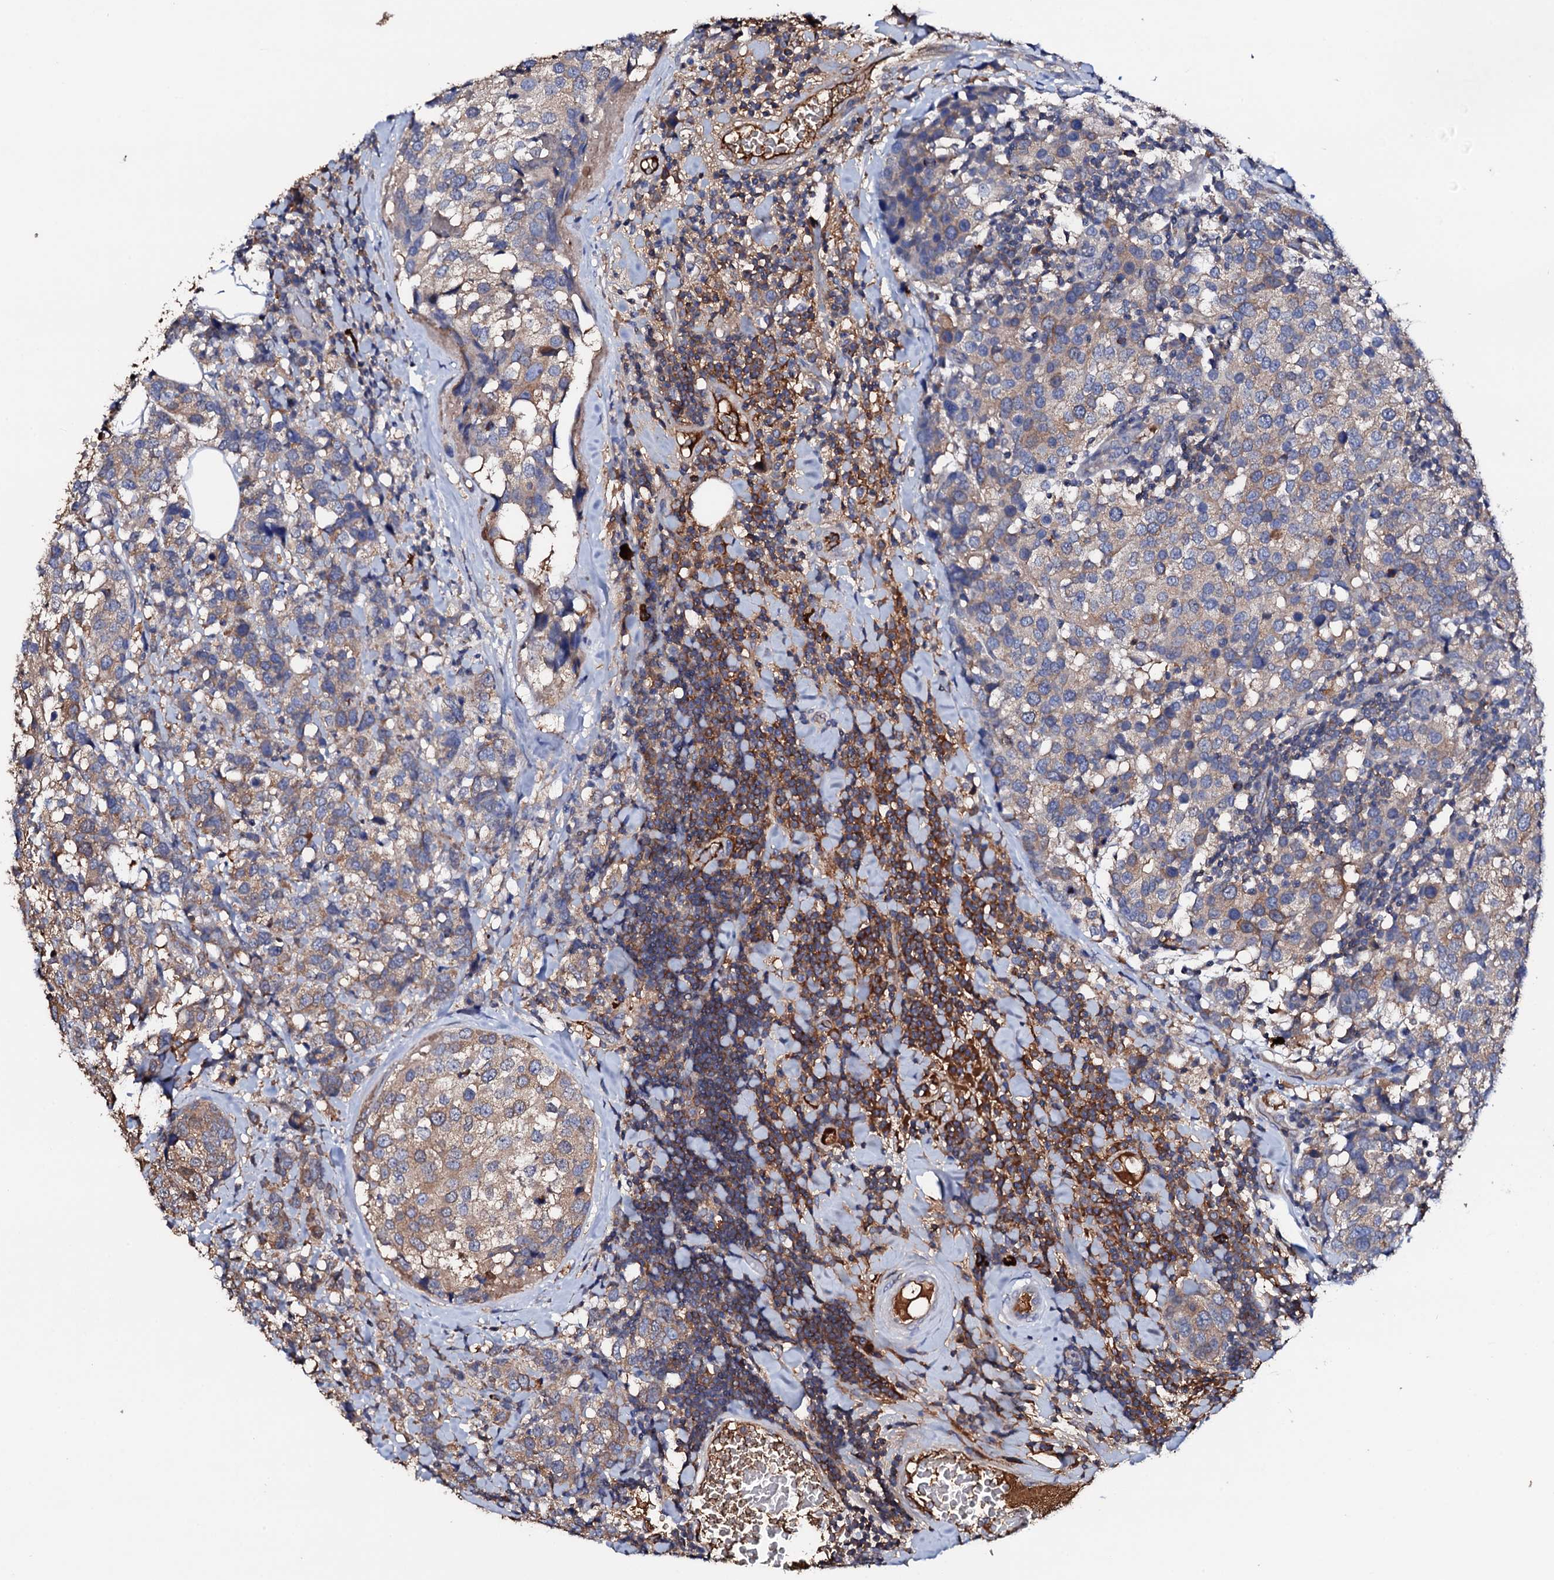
{"staining": {"intensity": "moderate", "quantity": ">75%", "location": "cytoplasmic/membranous"}, "tissue": "breast cancer", "cell_type": "Tumor cells", "image_type": "cancer", "snomed": [{"axis": "morphology", "description": "Lobular carcinoma"}, {"axis": "topography", "description": "Breast"}], "caption": "A brown stain shows moderate cytoplasmic/membranous staining of a protein in breast cancer tumor cells.", "gene": "TCAF2", "patient": {"sex": "female", "age": 59}}